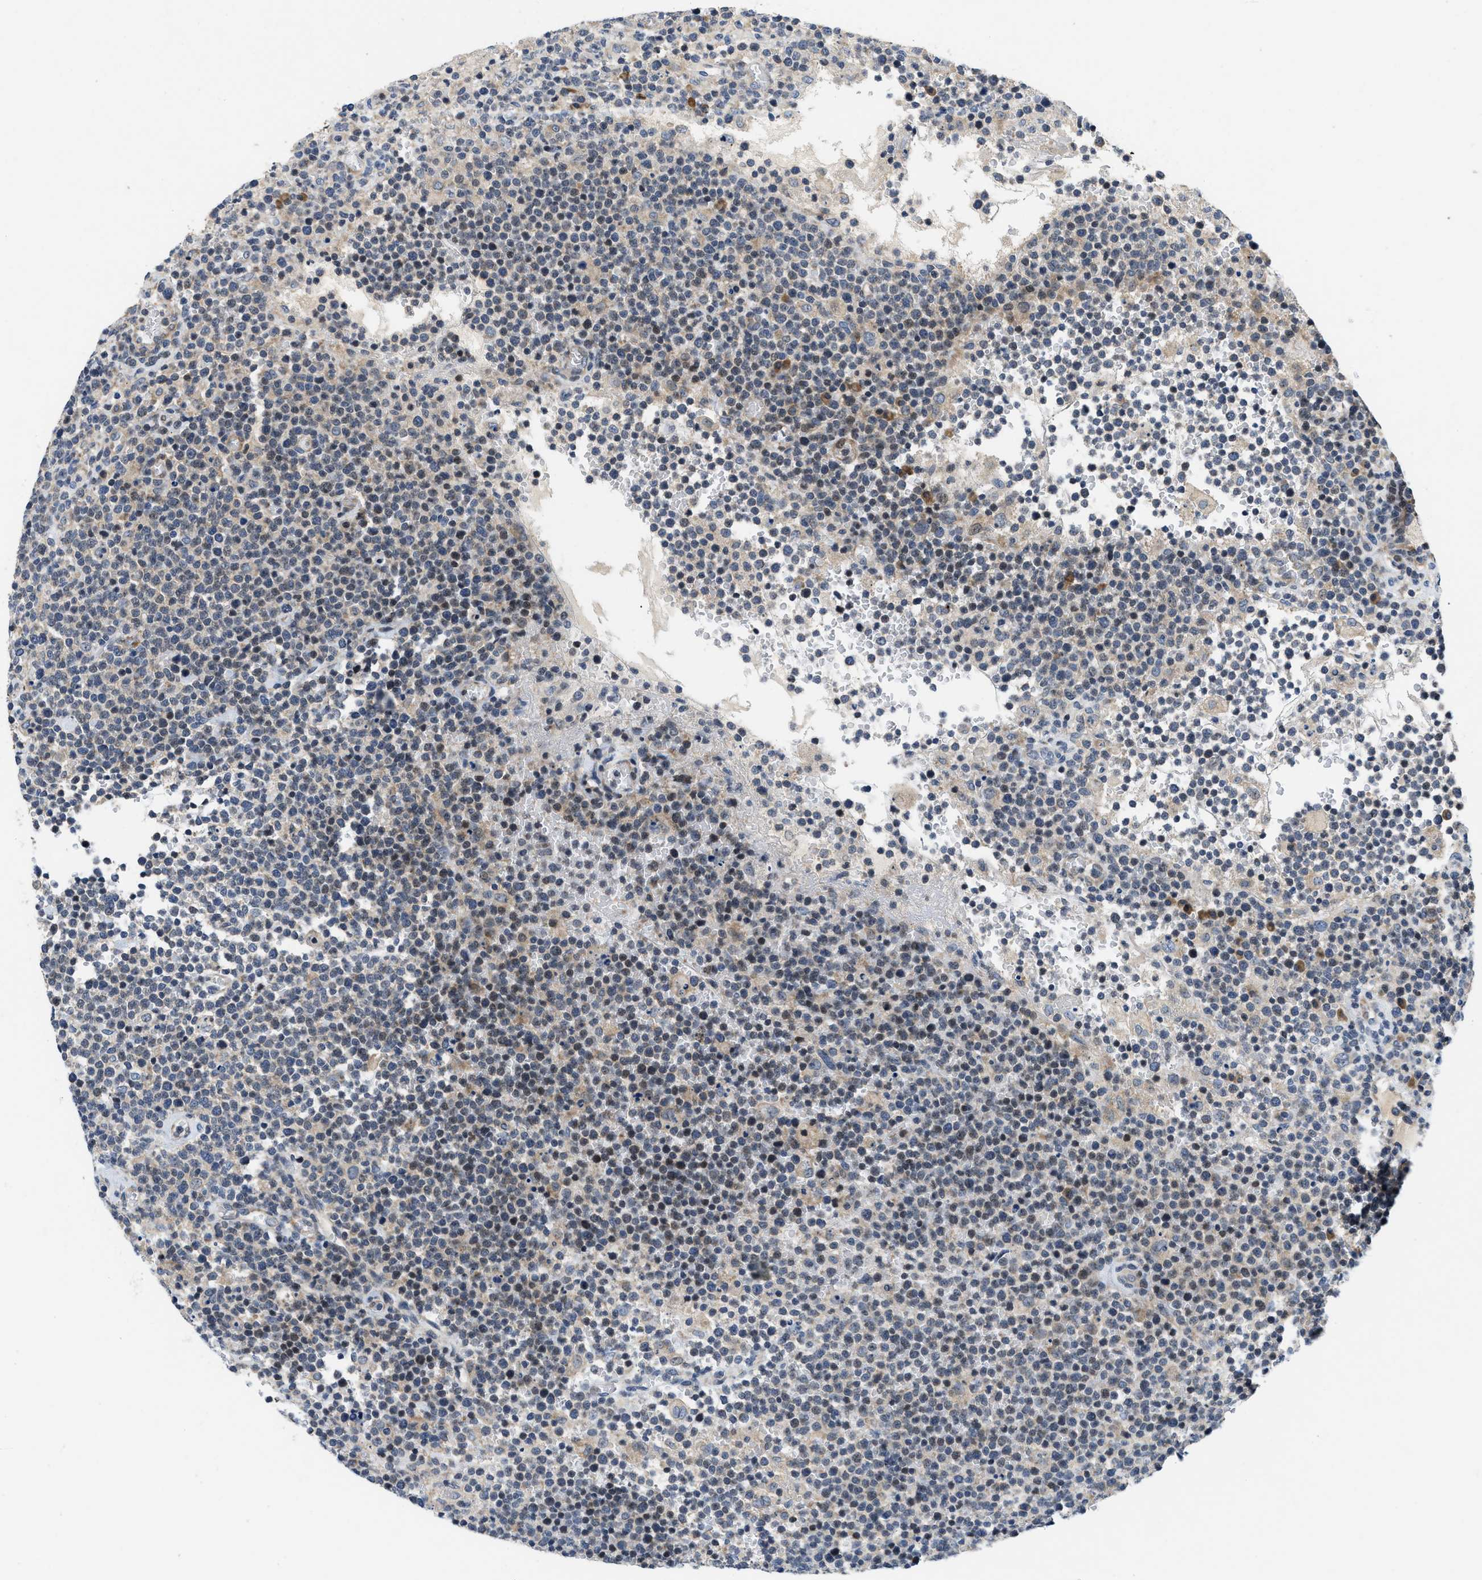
{"staining": {"intensity": "weak", "quantity": "<25%", "location": "cytoplasmic/membranous"}, "tissue": "lymphoma", "cell_type": "Tumor cells", "image_type": "cancer", "snomed": [{"axis": "morphology", "description": "Malignant lymphoma, non-Hodgkin's type, High grade"}, {"axis": "topography", "description": "Lymph node"}], "caption": "Immunohistochemistry image of human lymphoma stained for a protein (brown), which reveals no expression in tumor cells.", "gene": "IKBKE", "patient": {"sex": "male", "age": 61}}